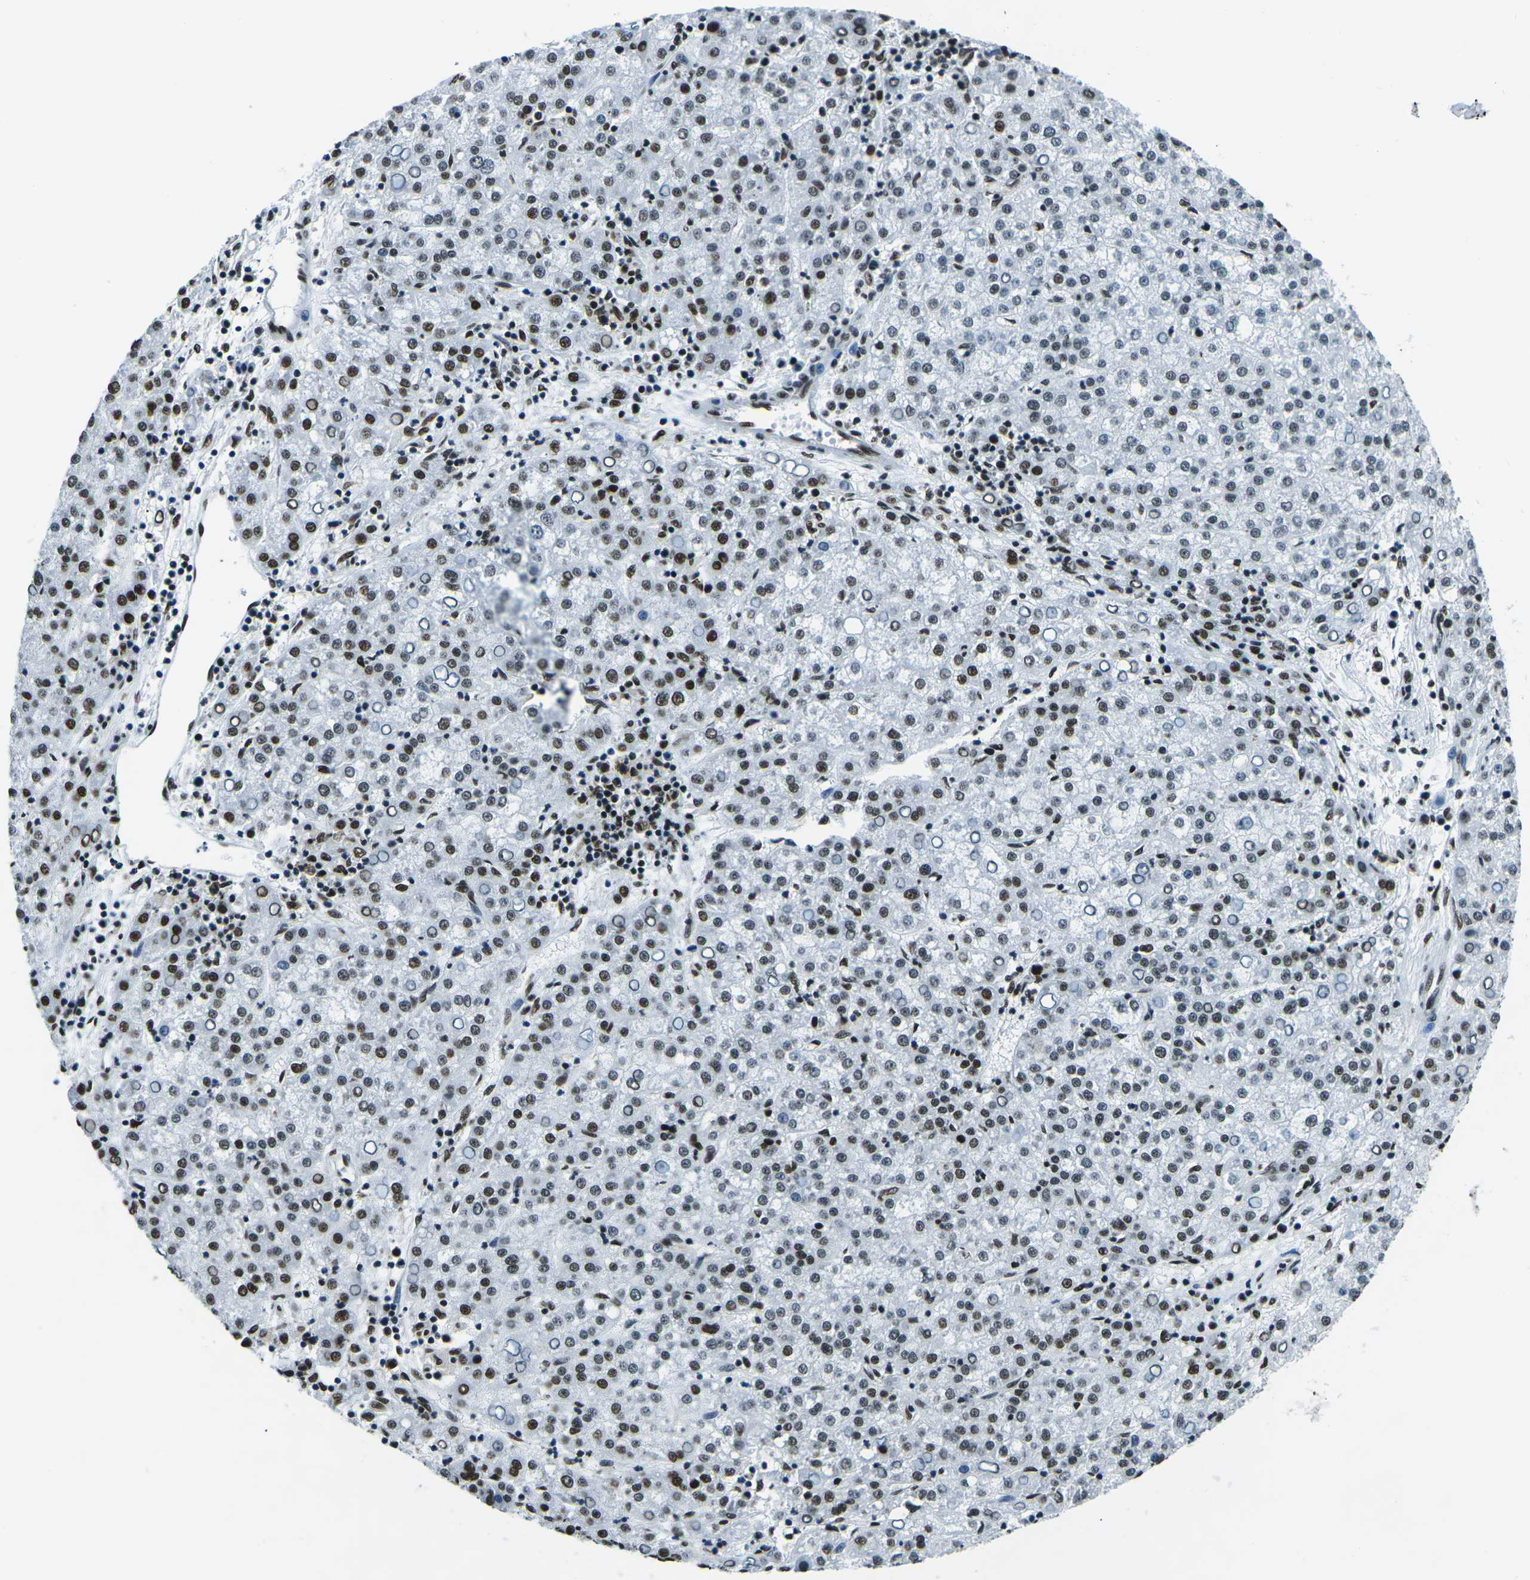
{"staining": {"intensity": "moderate", "quantity": "25%-75%", "location": "nuclear"}, "tissue": "liver cancer", "cell_type": "Tumor cells", "image_type": "cancer", "snomed": [{"axis": "morphology", "description": "Carcinoma, Hepatocellular, NOS"}, {"axis": "topography", "description": "Liver"}], "caption": "Immunohistochemistry (DAB (3,3'-diaminobenzidine)) staining of human liver cancer exhibits moderate nuclear protein positivity in about 25%-75% of tumor cells.", "gene": "HNRNPL", "patient": {"sex": "female", "age": 58}}